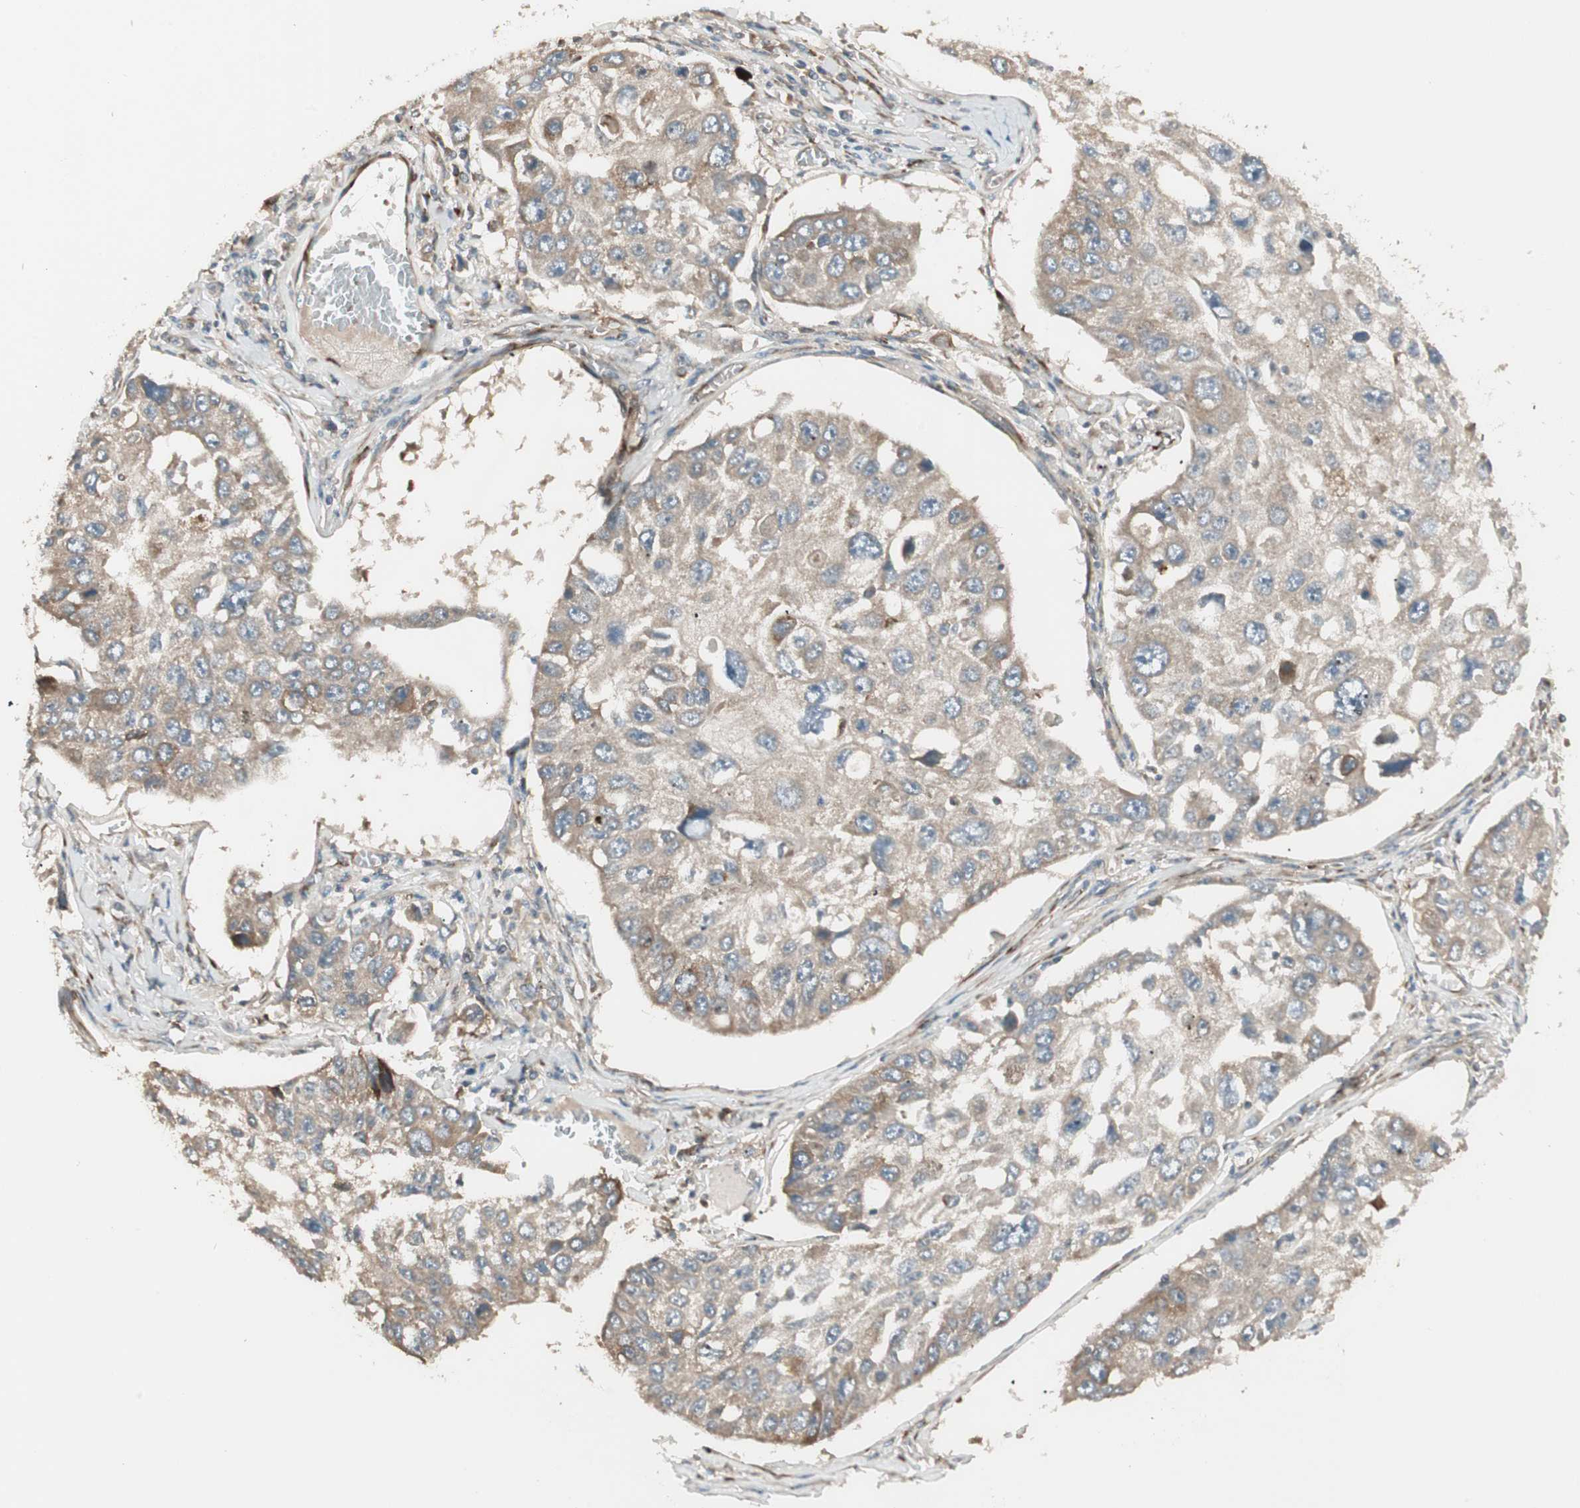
{"staining": {"intensity": "weak", "quantity": ">75%", "location": "cytoplasmic/membranous"}, "tissue": "lung cancer", "cell_type": "Tumor cells", "image_type": "cancer", "snomed": [{"axis": "morphology", "description": "Squamous cell carcinoma, NOS"}, {"axis": "topography", "description": "Lung"}], "caption": "Lung cancer stained with a brown dye displays weak cytoplasmic/membranous positive positivity in approximately >75% of tumor cells.", "gene": "PPP2R5E", "patient": {"sex": "male", "age": 71}}